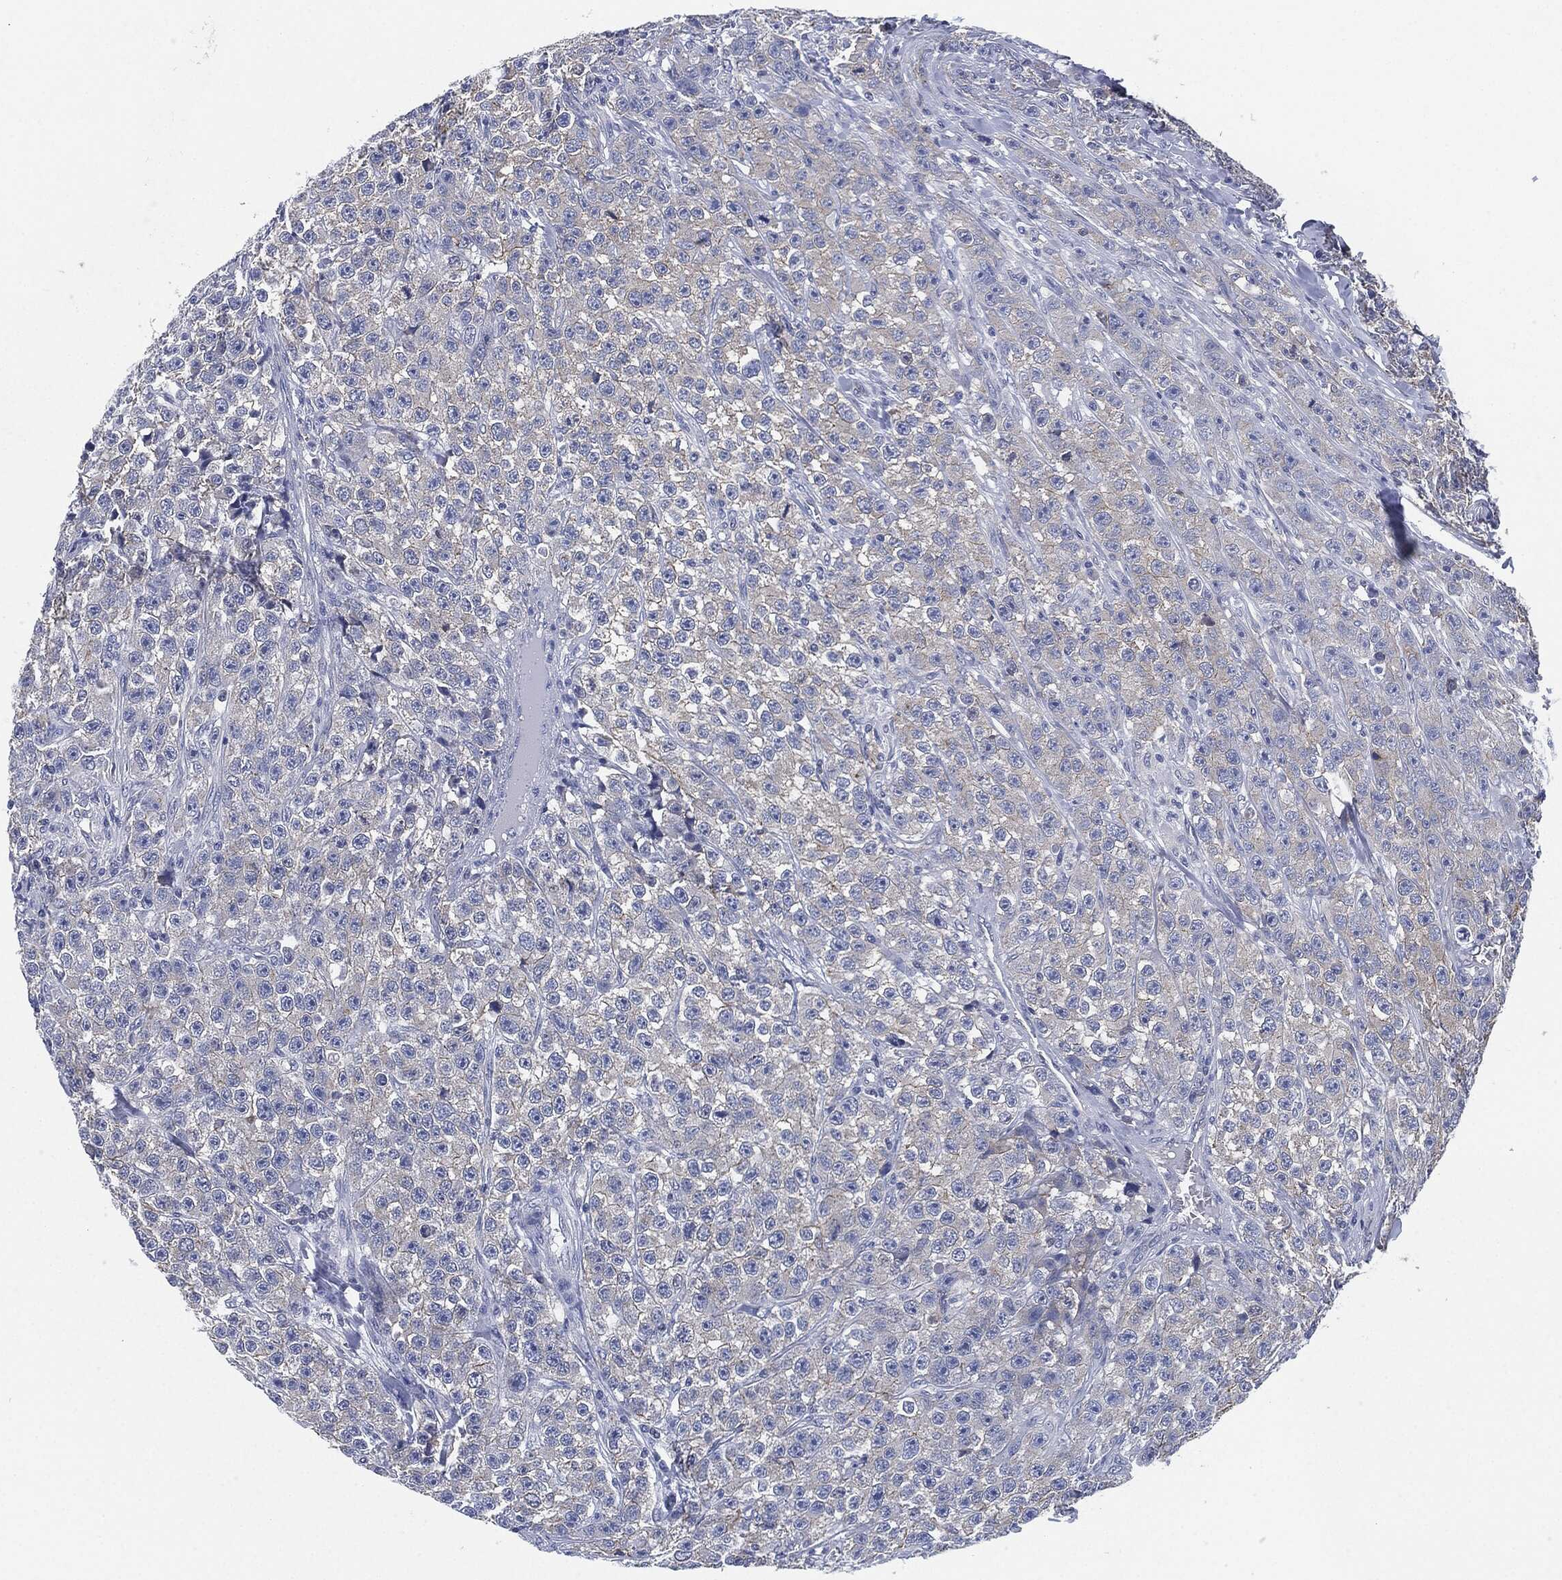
{"staining": {"intensity": "negative", "quantity": "none", "location": "none"}, "tissue": "testis cancer", "cell_type": "Tumor cells", "image_type": "cancer", "snomed": [{"axis": "morphology", "description": "Seminoma, NOS"}, {"axis": "topography", "description": "Testis"}], "caption": "Photomicrograph shows no protein staining in tumor cells of seminoma (testis) tissue.", "gene": "SHROOM2", "patient": {"sex": "male", "age": 59}}